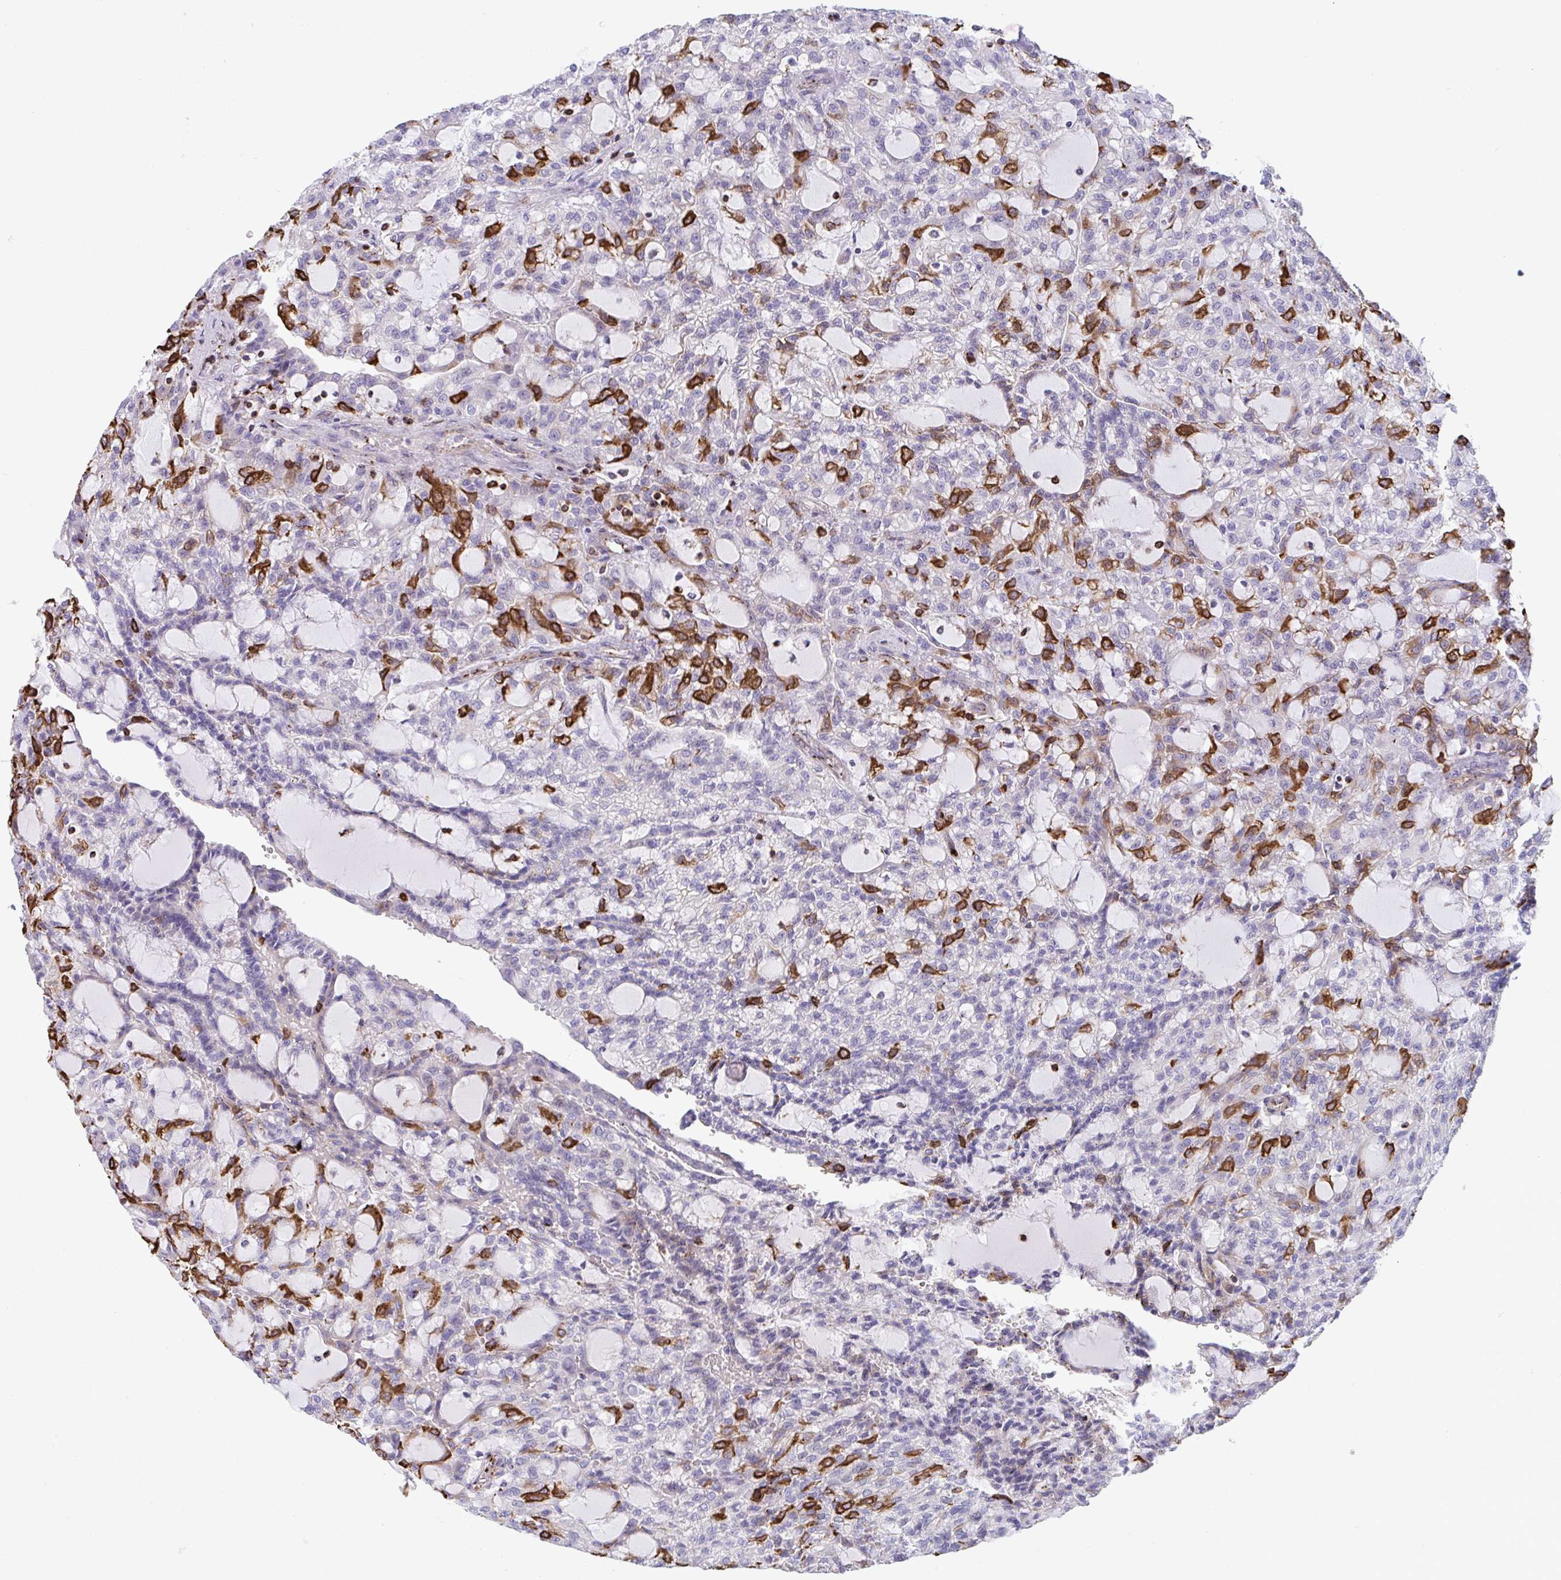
{"staining": {"intensity": "strong", "quantity": "<25%", "location": "cytoplasmic/membranous"}, "tissue": "renal cancer", "cell_type": "Tumor cells", "image_type": "cancer", "snomed": [{"axis": "morphology", "description": "Adenocarcinoma, NOS"}, {"axis": "topography", "description": "Kidney"}], "caption": "A medium amount of strong cytoplasmic/membranous expression is present in approximately <25% of tumor cells in adenocarcinoma (renal) tissue.", "gene": "PPIH", "patient": {"sex": "male", "age": 63}}